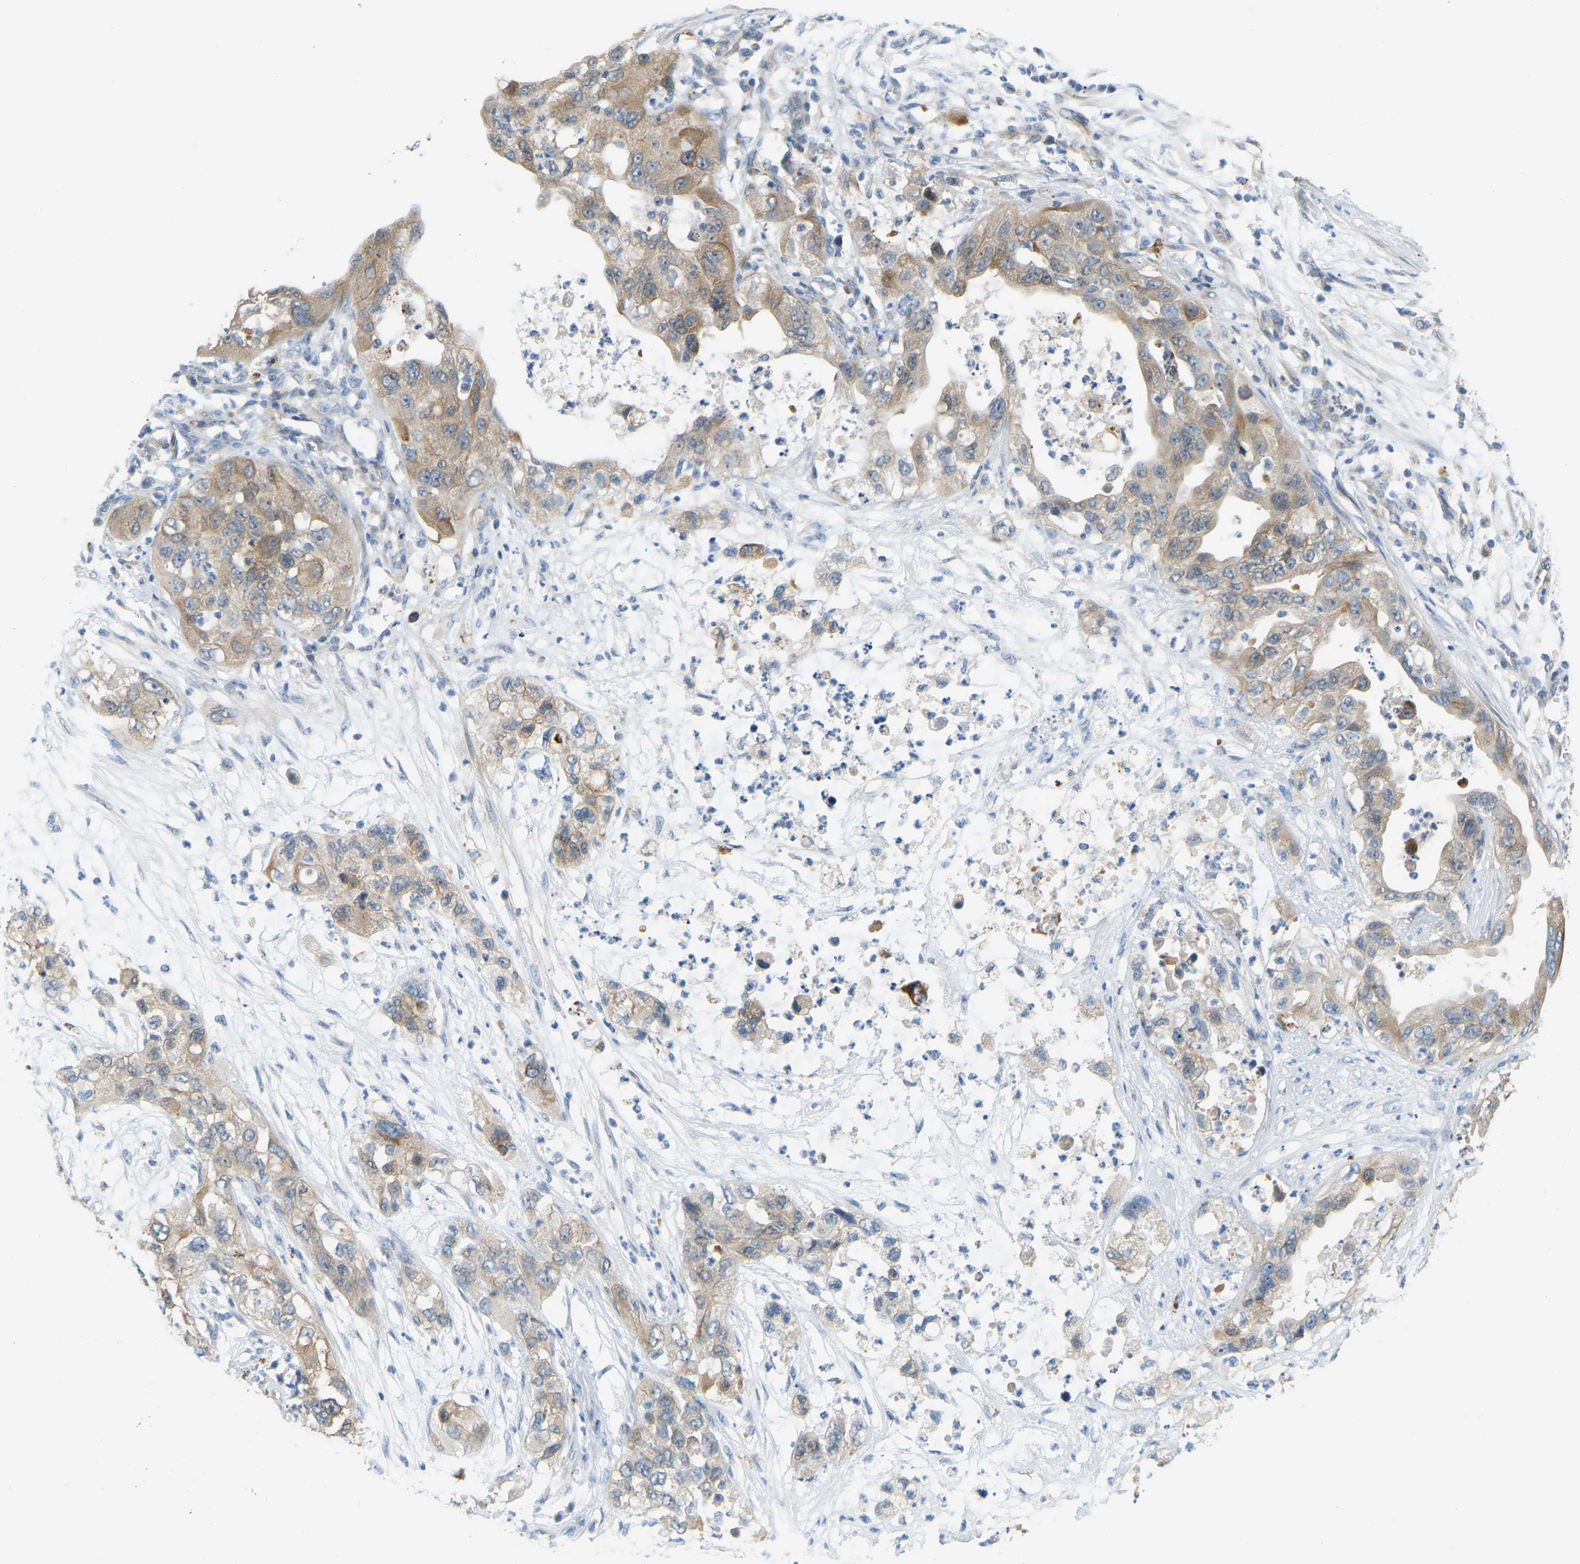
{"staining": {"intensity": "moderate", "quantity": ">75%", "location": "cytoplasmic/membranous"}, "tissue": "pancreatic cancer", "cell_type": "Tumor cells", "image_type": "cancer", "snomed": [{"axis": "morphology", "description": "Adenocarcinoma, NOS"}, {"axis": "topography", "description": "Pancreas"}], "caption": "Brown immunohistochemical staining in human adenocarcinoma (pancreatic) shows moderate cytoplasmic/membranous positivity in about >75% of tumor cells.", "gene": "NME8", "patient": {"sex": "female", "age": 78}}